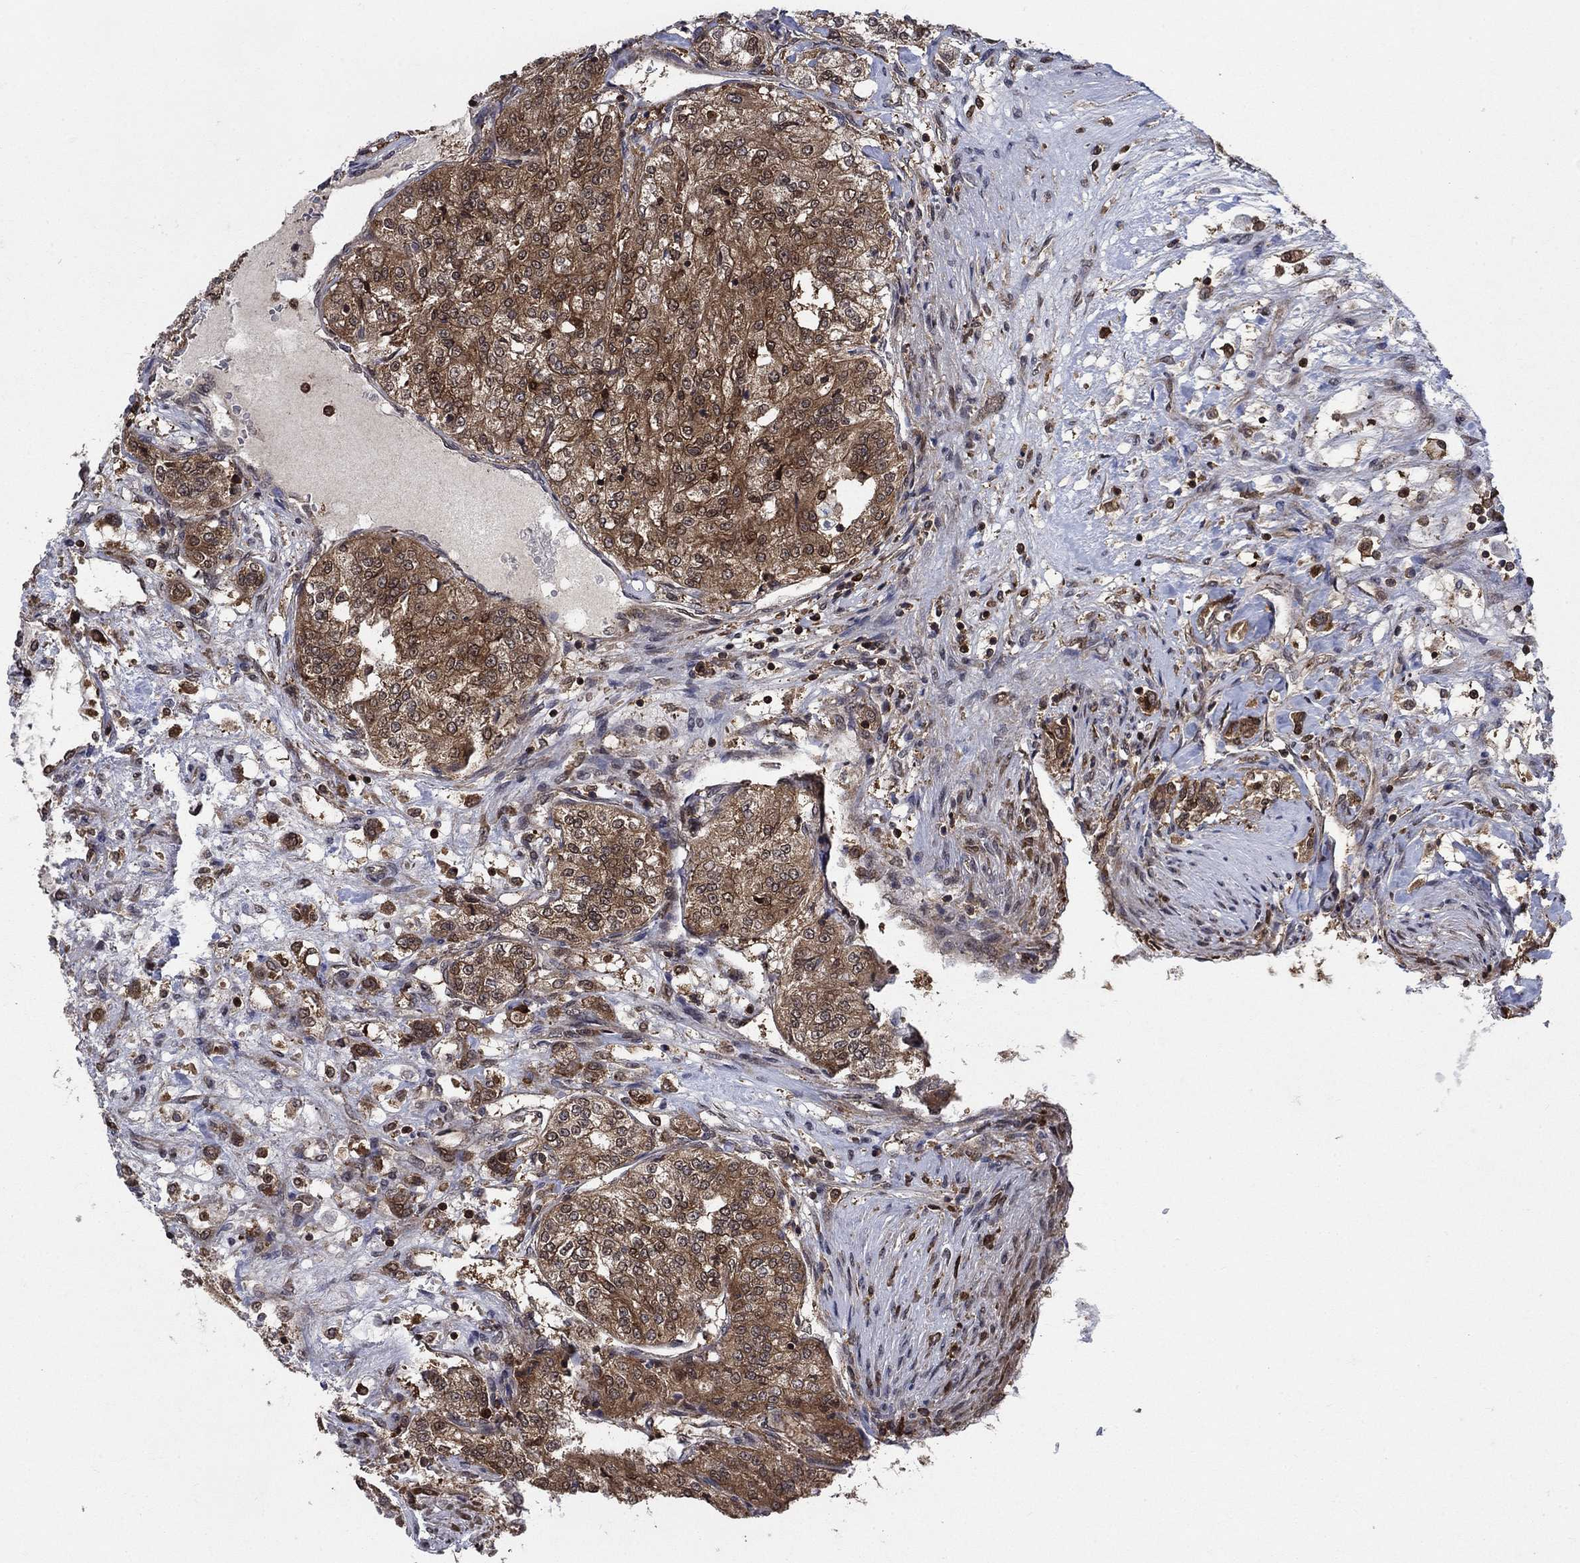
{"staining": {"intensity": "strong", "quantity": ">75%", "location": "cytoplasmic/membranous"}, "tissue": "renal cancer", "cell_type": "Tumor cells", "image_type": "cancer", "snomed": [{"axis": "morphology", "description": "Adenocarcinoma, NOS"}, {"axis": "topography", "description": "Kidney"}], "caption": "Adenocarcinoma (renal) tissue demonstrates strong cytoplasmic/membranous expression in about >75% of tumor cells", "gene": "CACYBP", "patient": {"sex": "female", "age": 63}}